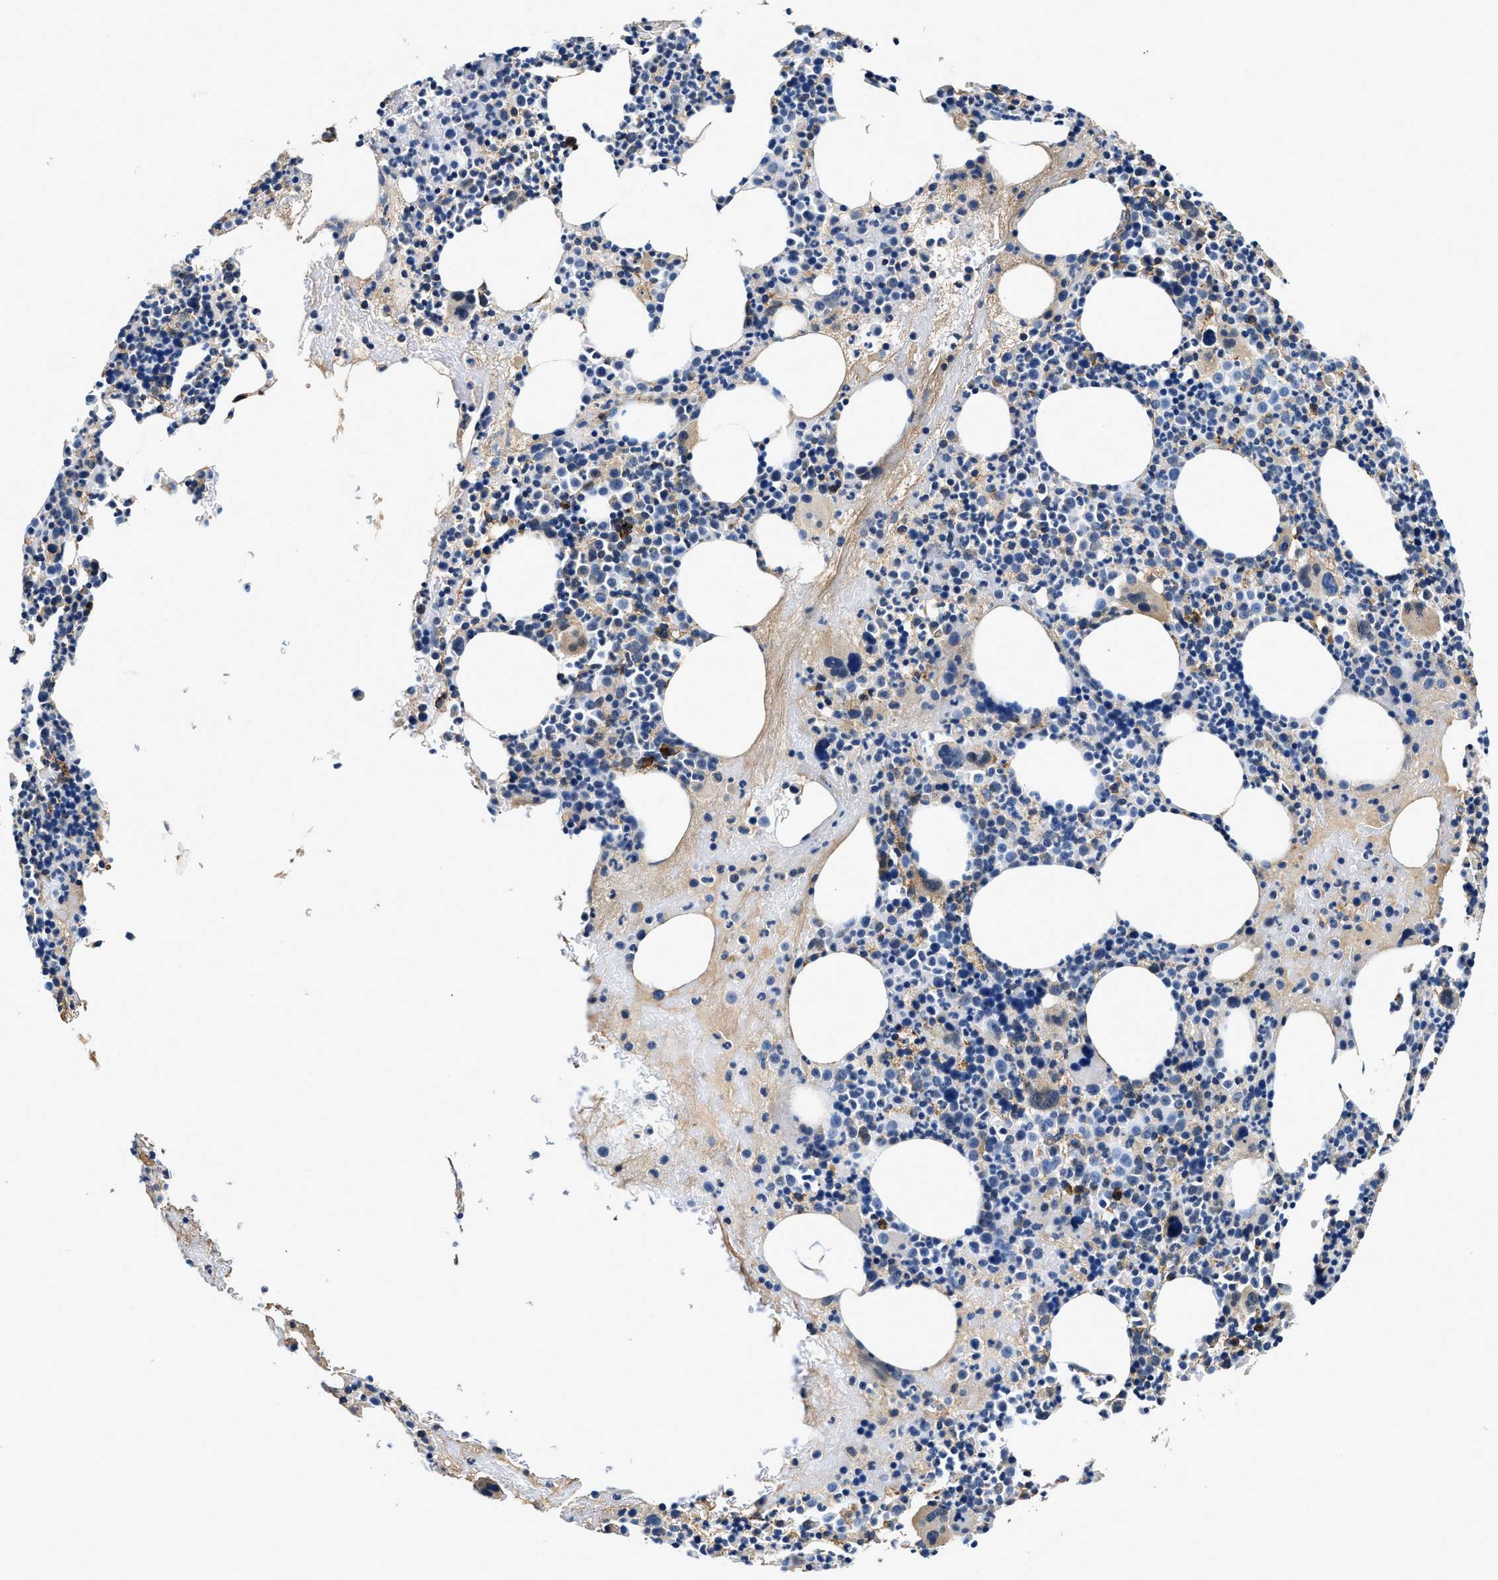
{"staining": {"intensity": "weak", "quantity": "<25%", "location": "cytoplasmic/membranous"}, "tissue": "bone marrow", "cell_type": "Hematopoietic cells", "image_type": "normal", "snomed": [{"axis": "morphology", "description": "Normal tissue, NOS"}, {"axis": "morphology", "description": "Inflammation, NOS"}, {"axis": "topography", "description": "Bone marrow"}], "caption": "Protein analysis of benign bone marrow shows no significant staining in hematopoietic cells.", "gene": "ZFAND3", "patient": {"sex": "male", "age": 73}}